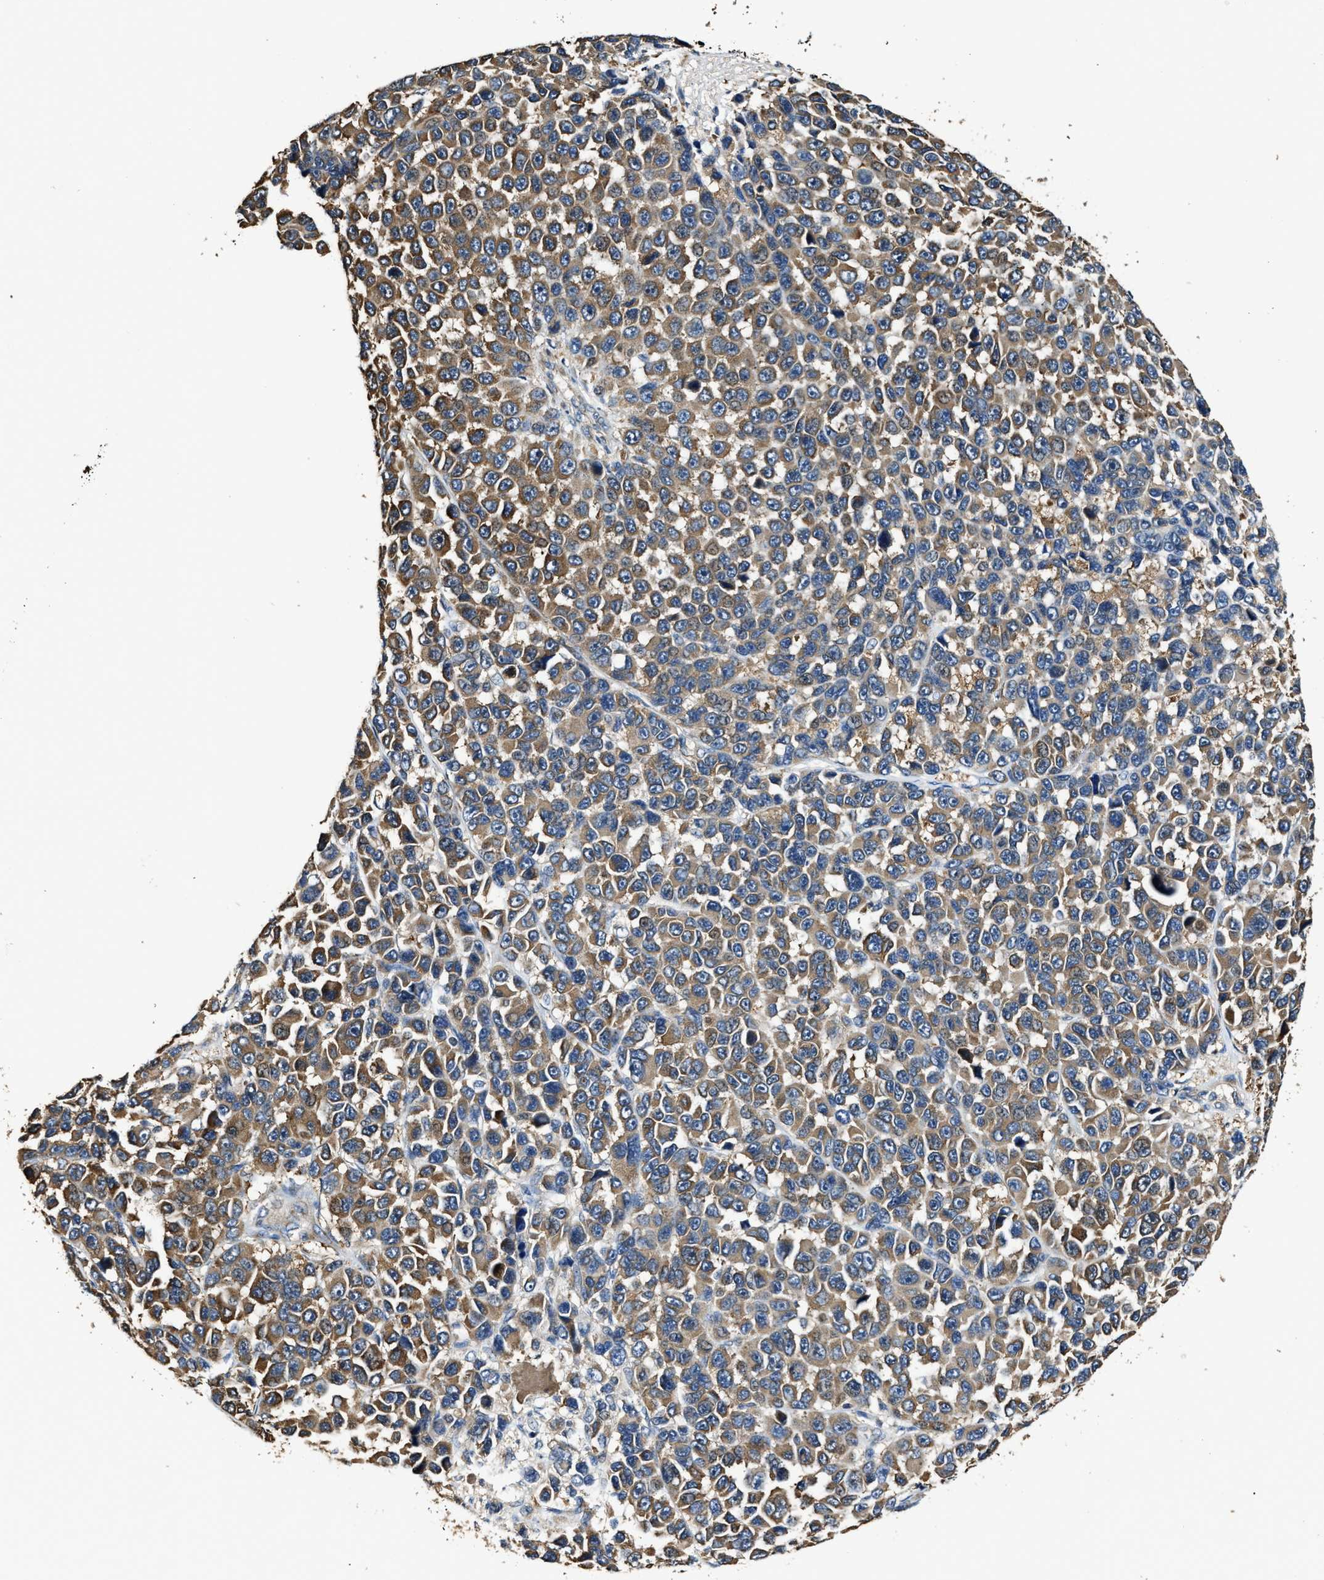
{"staining": {"intensity": "moderate", "quantity": ">75%", "location": "cytoplasmic/membranous"}, "tissue": "melanoma", "cell_type": "Tumor cells", "image_type": "cancer", "snomed": [{"axis": "morphology", "description": "Malignant melanoma, NOS"}, {"axis": "topography", "description": "Skin"}], "caption": "Immunohistochemical staining of human melanoma exhibits moderate cytoplasmic/membranous protein staining in about >75% of tumor cells.", "gene": "GFRA3", "patient": {"sex": "male", "age": 53}}